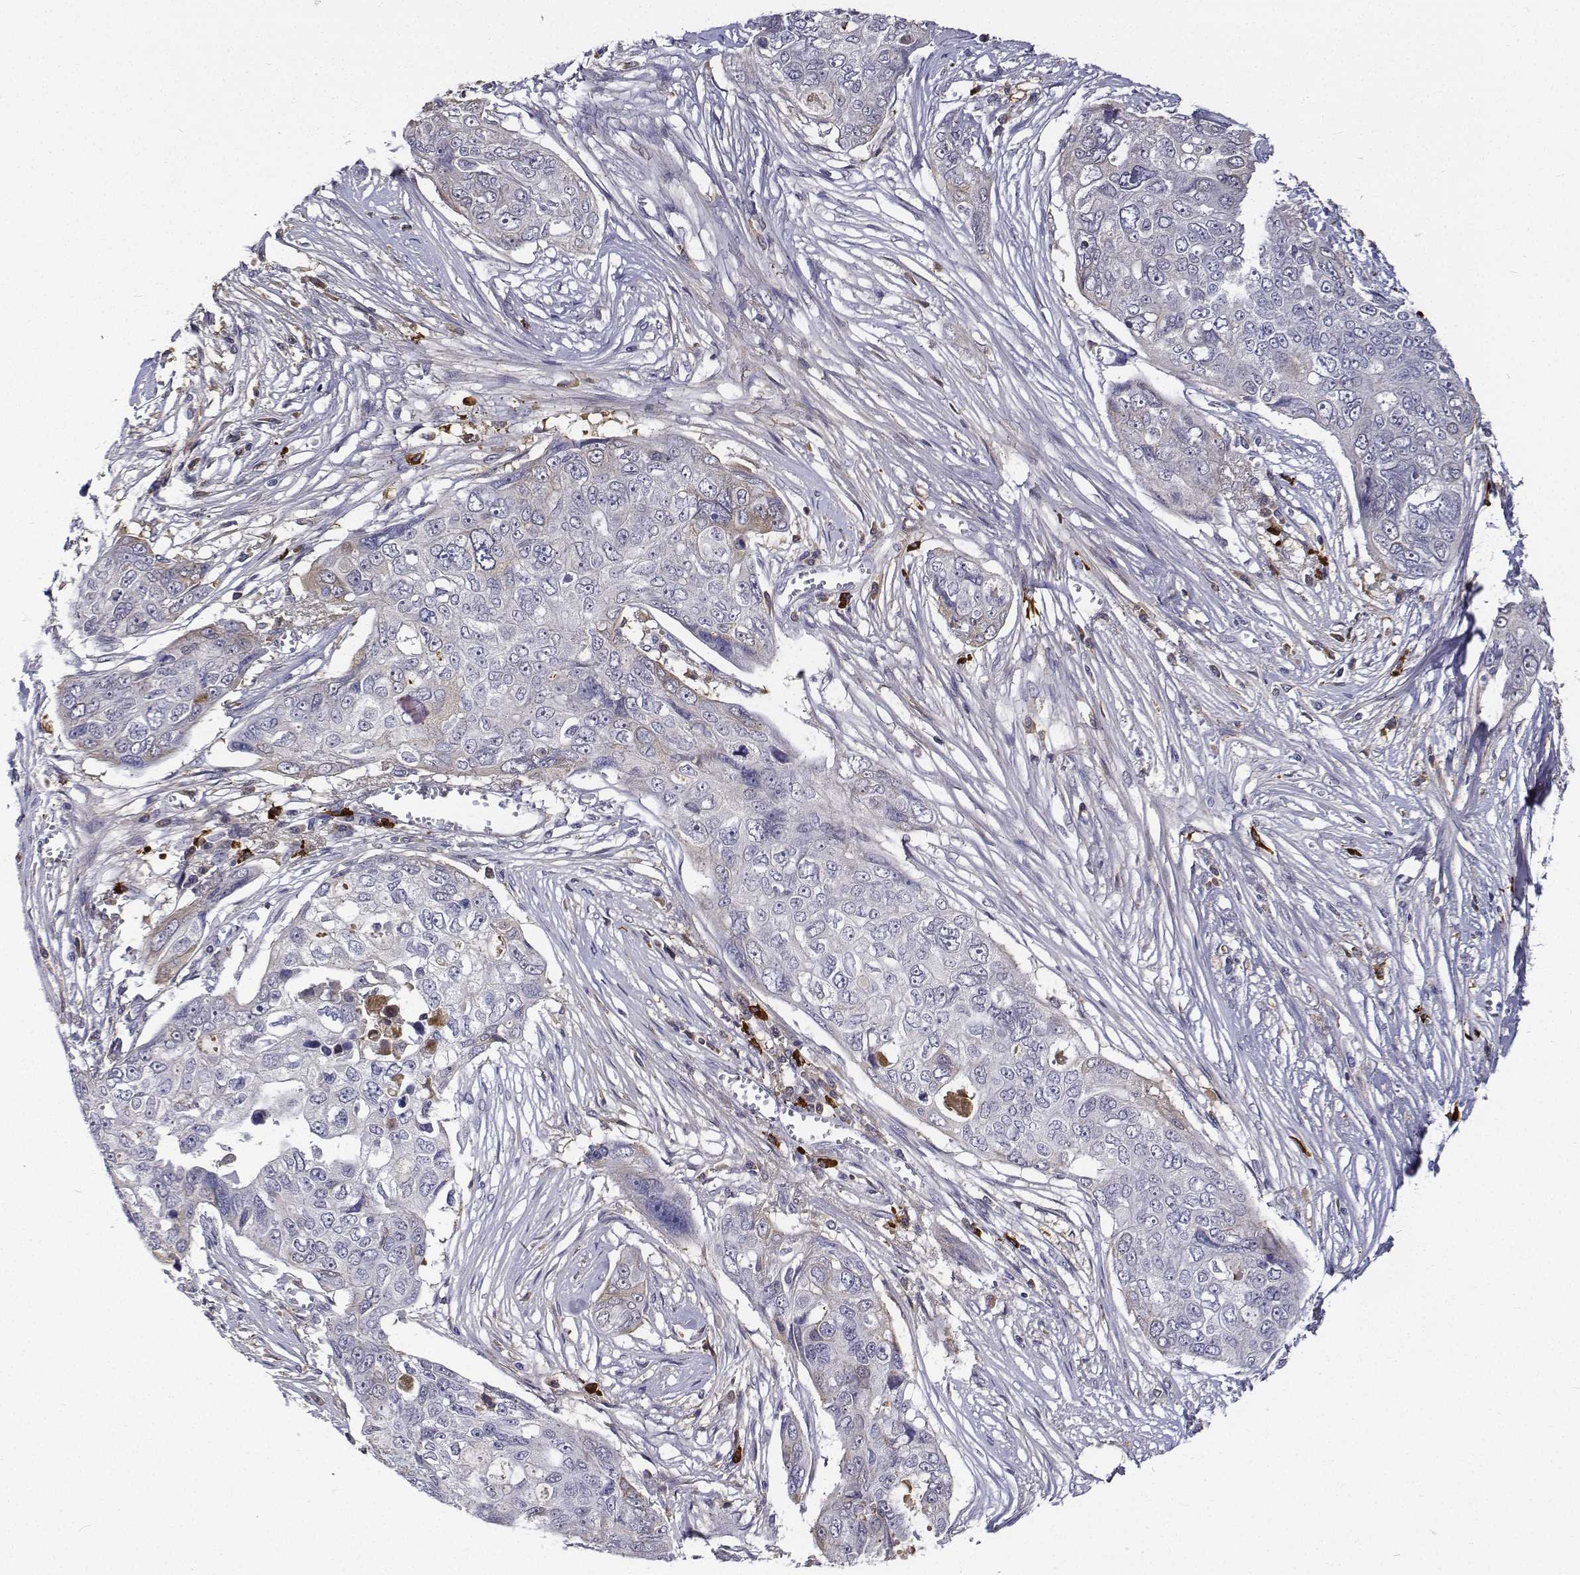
{"staining": {"intensity": "negative", "quantity": "none", "location": "none"}, "tissue": "ovarian cancer", "cell_type": "Tumor cells", "image_type": "cancer", "snomed": [{"axis": "morphology", "description": "Carcinoma, endometroid"}, {"axis": "topography", "description": "Ovary"}], "caption": "Immunohistochemistry (IHC) histopathology image of human ovarian endometroid carcinoma stained for a protein (brown), which demonstrates no staining in tumor cells.", "gene": "ATRX", "patient": {"sex": "female", "age": 70}}